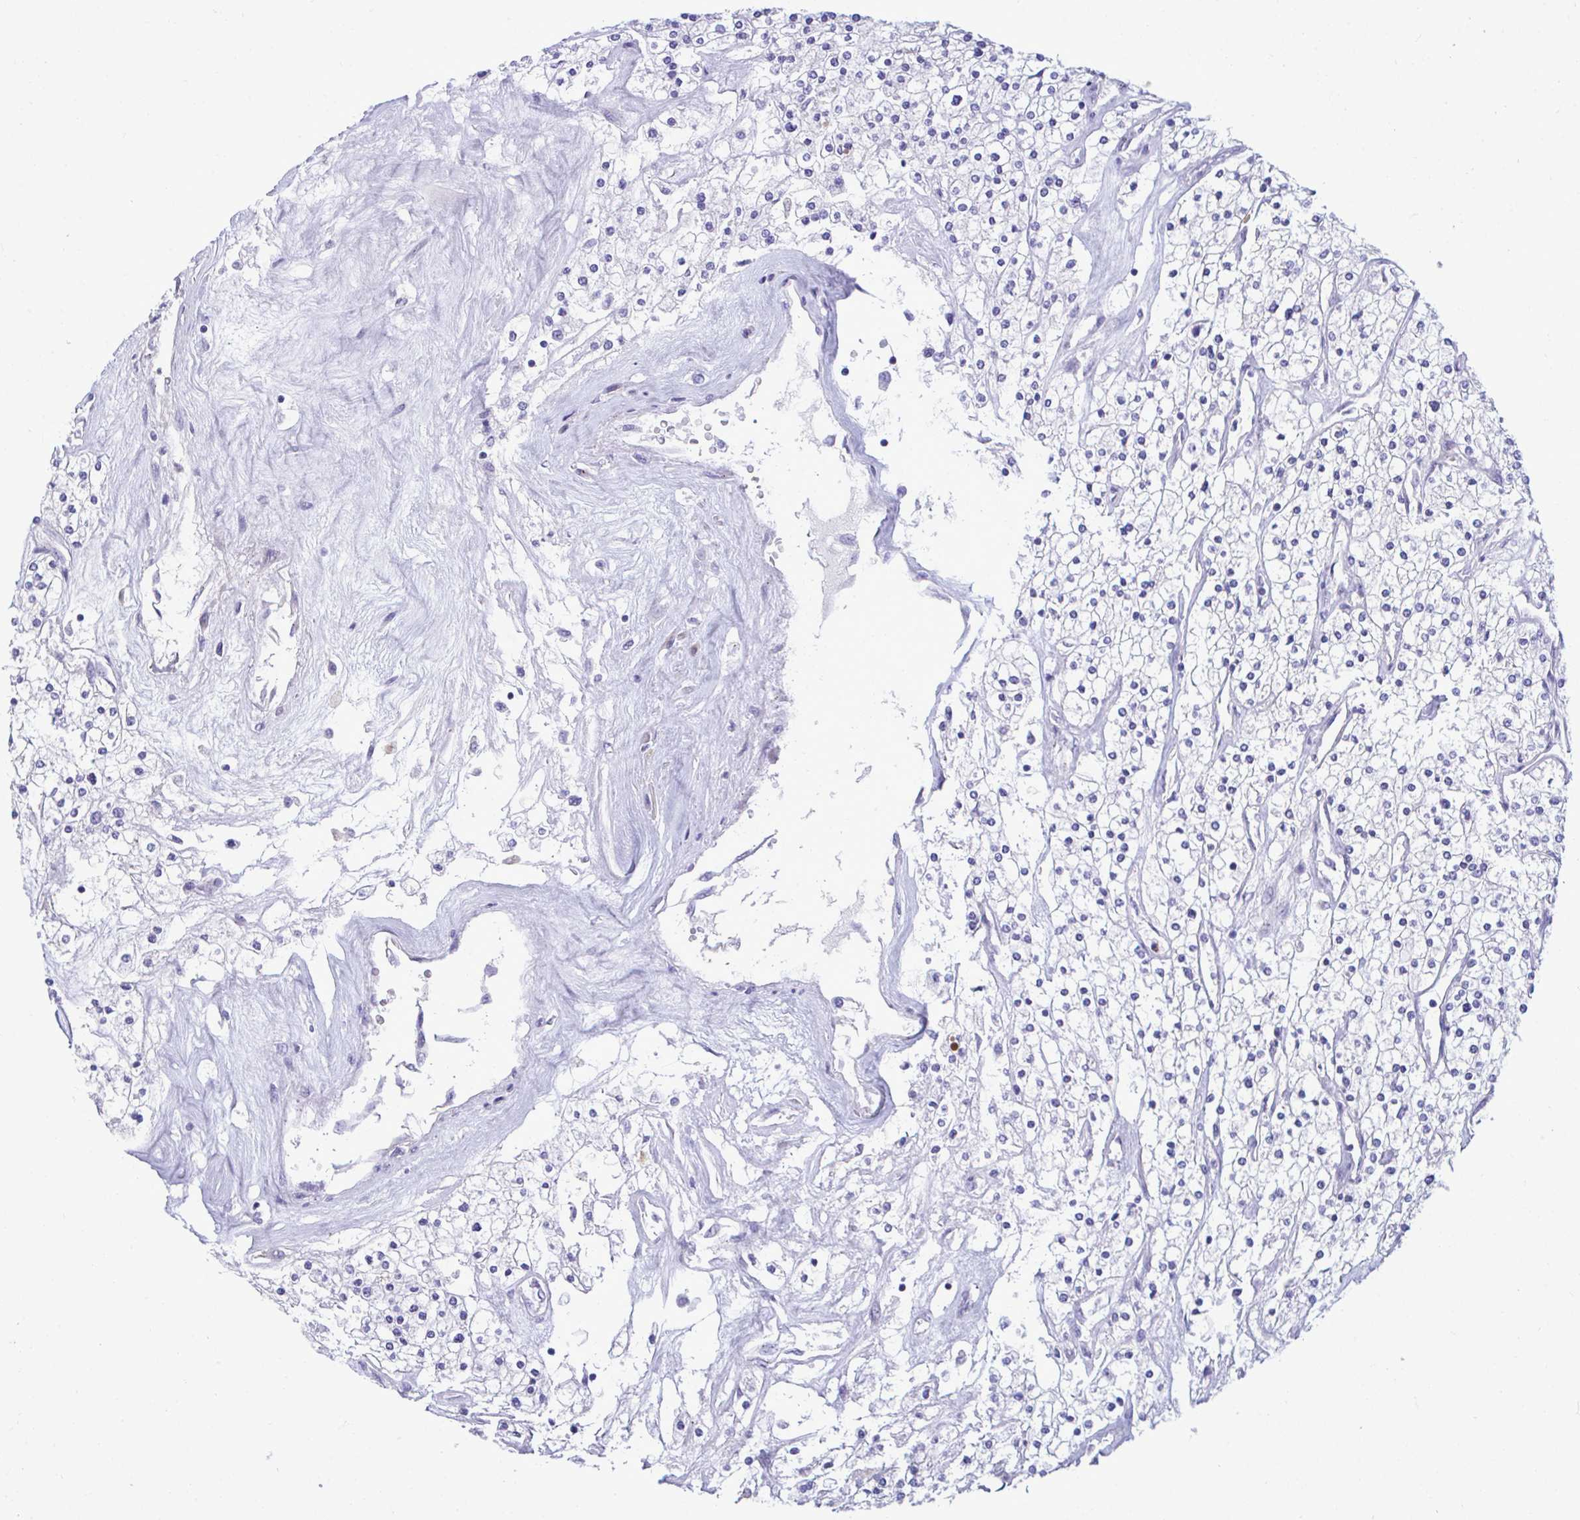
{"staining": {"intensity": "negative", "quantity": "none", "location": "none"}, "tissue": "renal cancer", "cell_type": "Tumor cells", "image_type": "cancer", "snomed": [{"axis": "morphology", "description": "Adenocarcinoma, NOS"}, {"axis": "topography", "description": "Kidney"}], "caption": "There is no significant positivity in tumor cells of renal adenocarcinoma.", "gene": "MRPS16", "patient": {"sex": "male", "age": 80}}